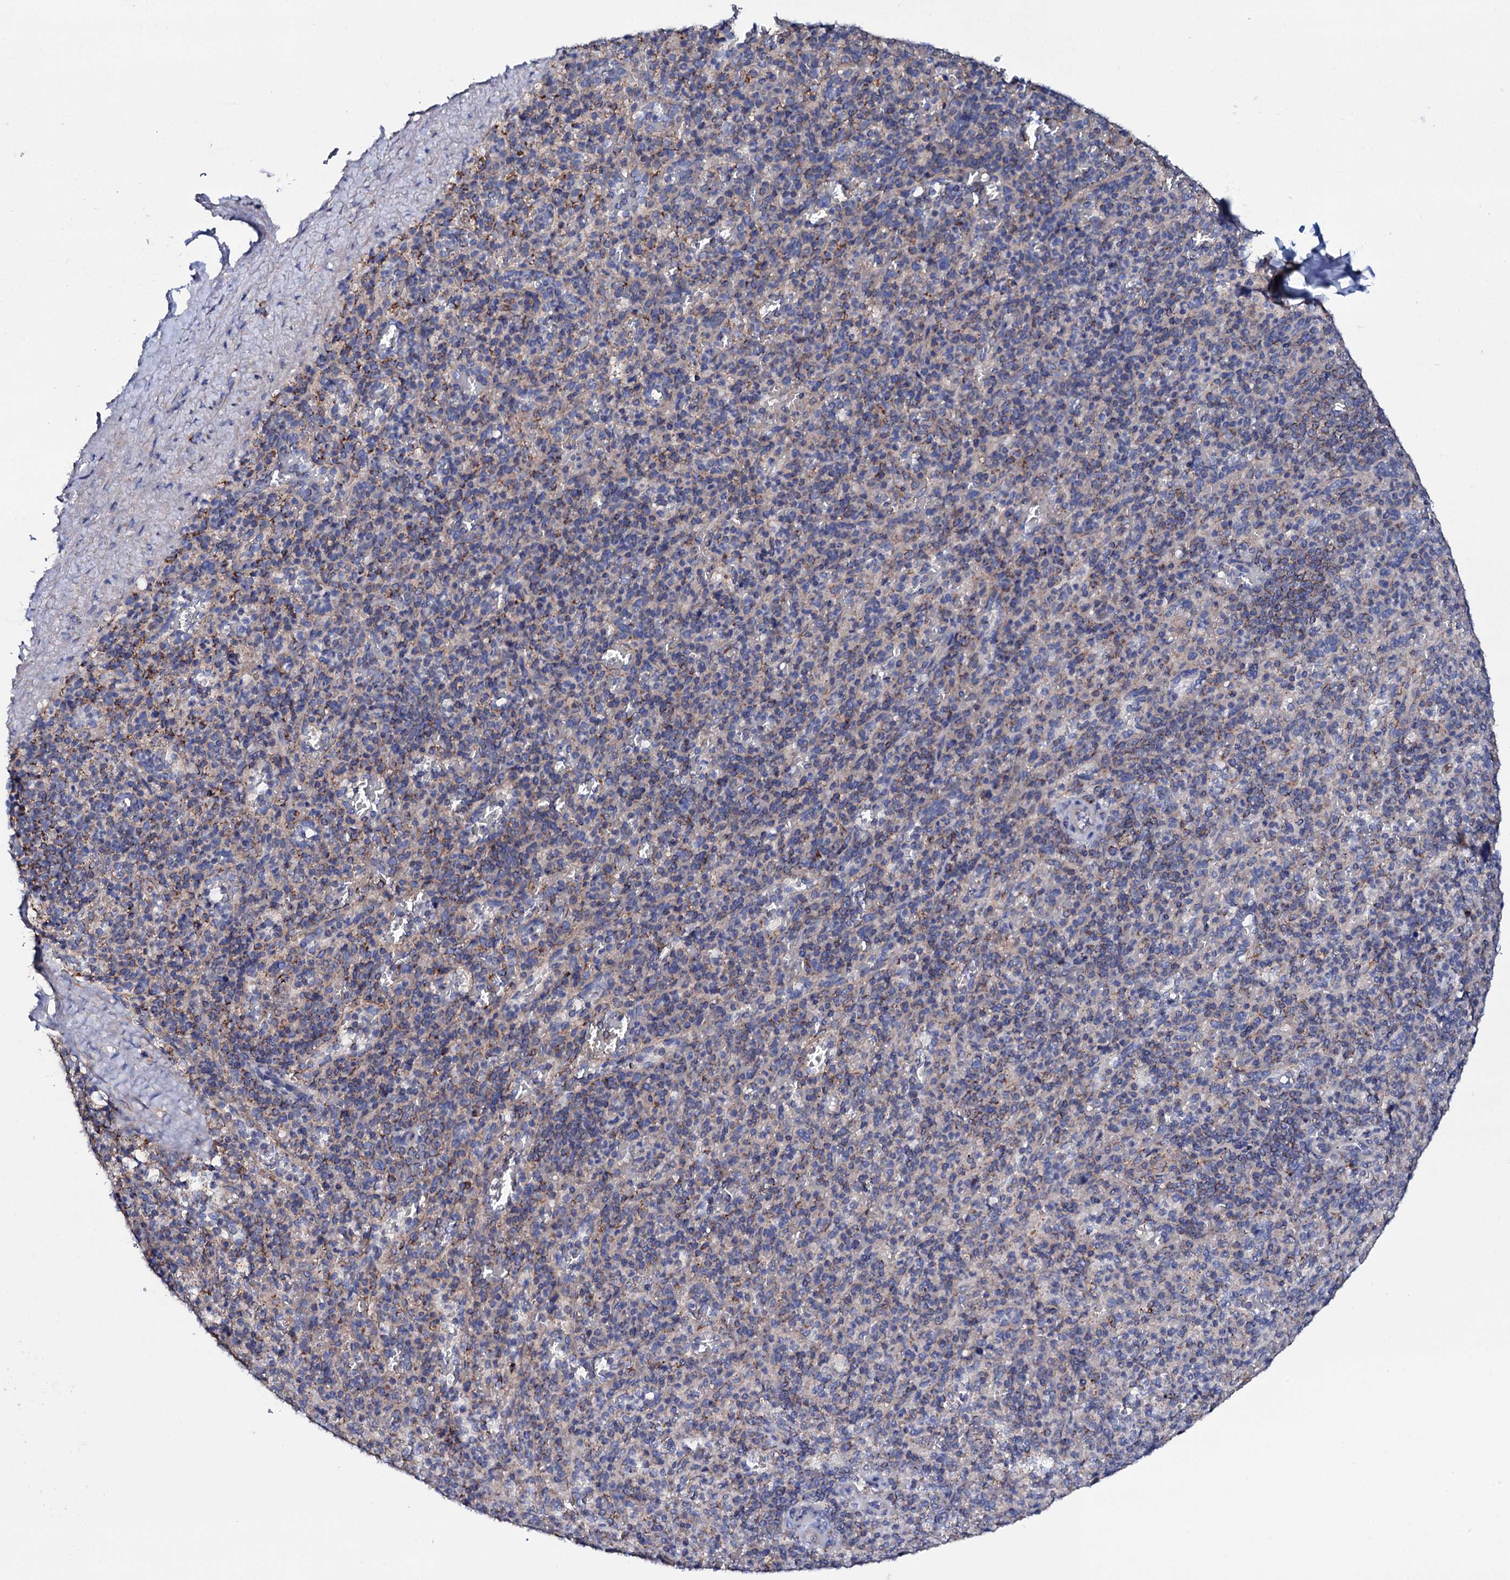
{"staining": {"intensity": "moderate", "quantity": "<25%", "location": "cytoplasmic/membranous"}, "tissue": "spleen", "cell_type": "Cells in red pulp", "image_type": "normal", "snomed": [{"axis": "morphology", "description": "Normal tissue, NOS"}, {"axis": "topography", "description": "Spleen"}], "caption": "DAB immunohistochemical staining of benign spleen displays moderate cytoplasmic/membranous protein positivity in about <25% of cells in red pulp.", "gene": "TCAF2C", "patient": {"sex": "male", "age": 82}}